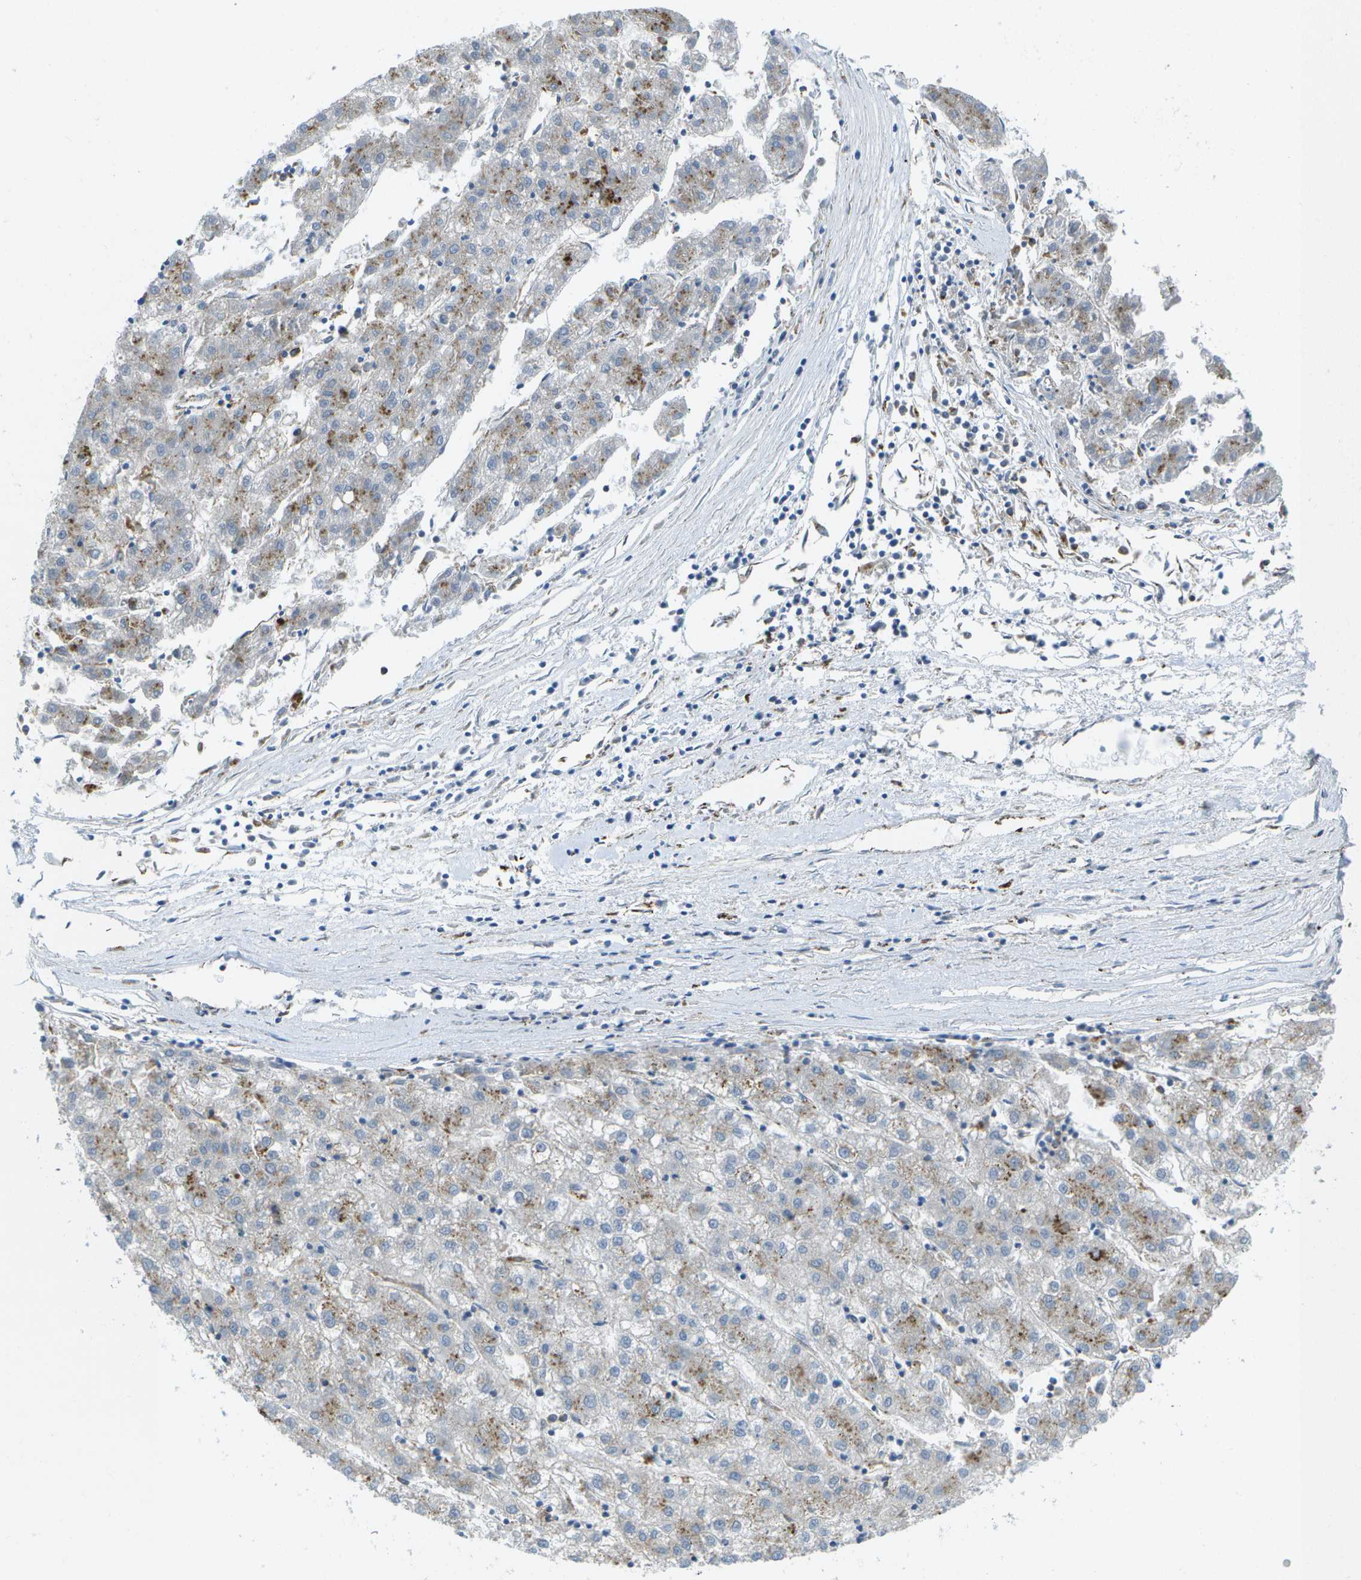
{"staining": {"intensity": "moderate", "quantity": "<25%", "location": "cytoplasmic/membranous"}, "tissue": "liver cancer", "cell_type": "Tumor cells", "image_type": "cancer", "snomed": [{"axis": "morphology", "description": "Carcinoma, Hepatocellular, NOS"}, {"axis": "topography", "description": "Liver"}], "caption": "A high-resolution micrograph shows IHC staining of hepatocellular carcinoma (liver), which exhibits moderate cytoplasmic/membranous staining in approximately <25% of tumor cells.", "gene": "PRCP", "patient": {"sex": "male", "age": 72}}